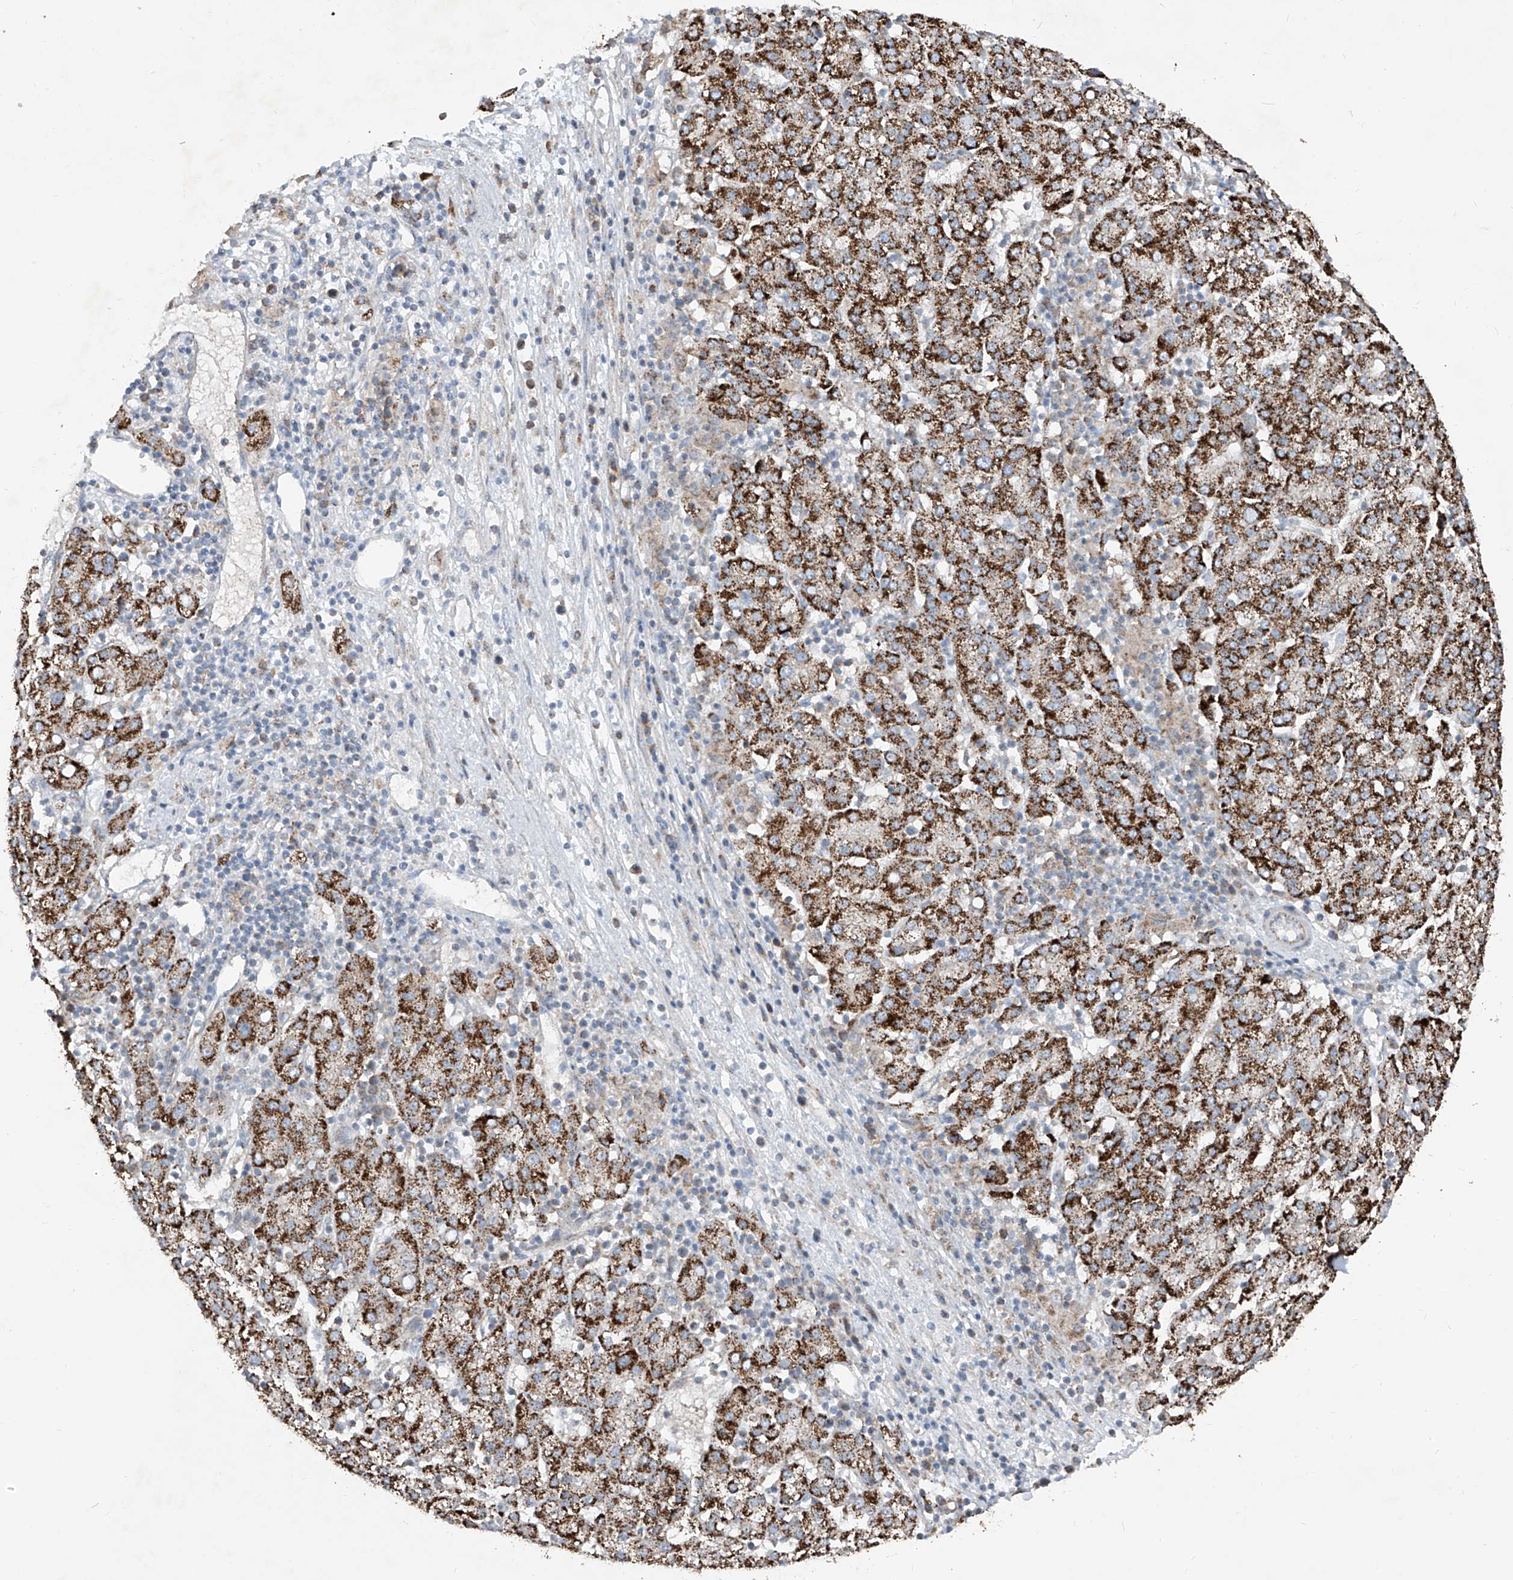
{"staining": {"intensity": "strong", "quantity": ">75%", "location": "cytoplasmic/membranous"}, "tissue": "liver cancer", "cell_type": "Tumor cells", "image_type": "cancer", "snomed": [{"axis": "morphology", "description": "Carcinoma, Hepatocellular, NOS"}, {"axis": "topography", "description": "Liver"}], "caption": "A high amount of strong cytoplasmic/membranous staining is seen in approximately >75% of tumor cells in liver hepatocellular carcinoma tissue.", "gene": "ABCD3", "patient": {"sex": "female", "age": 58}}